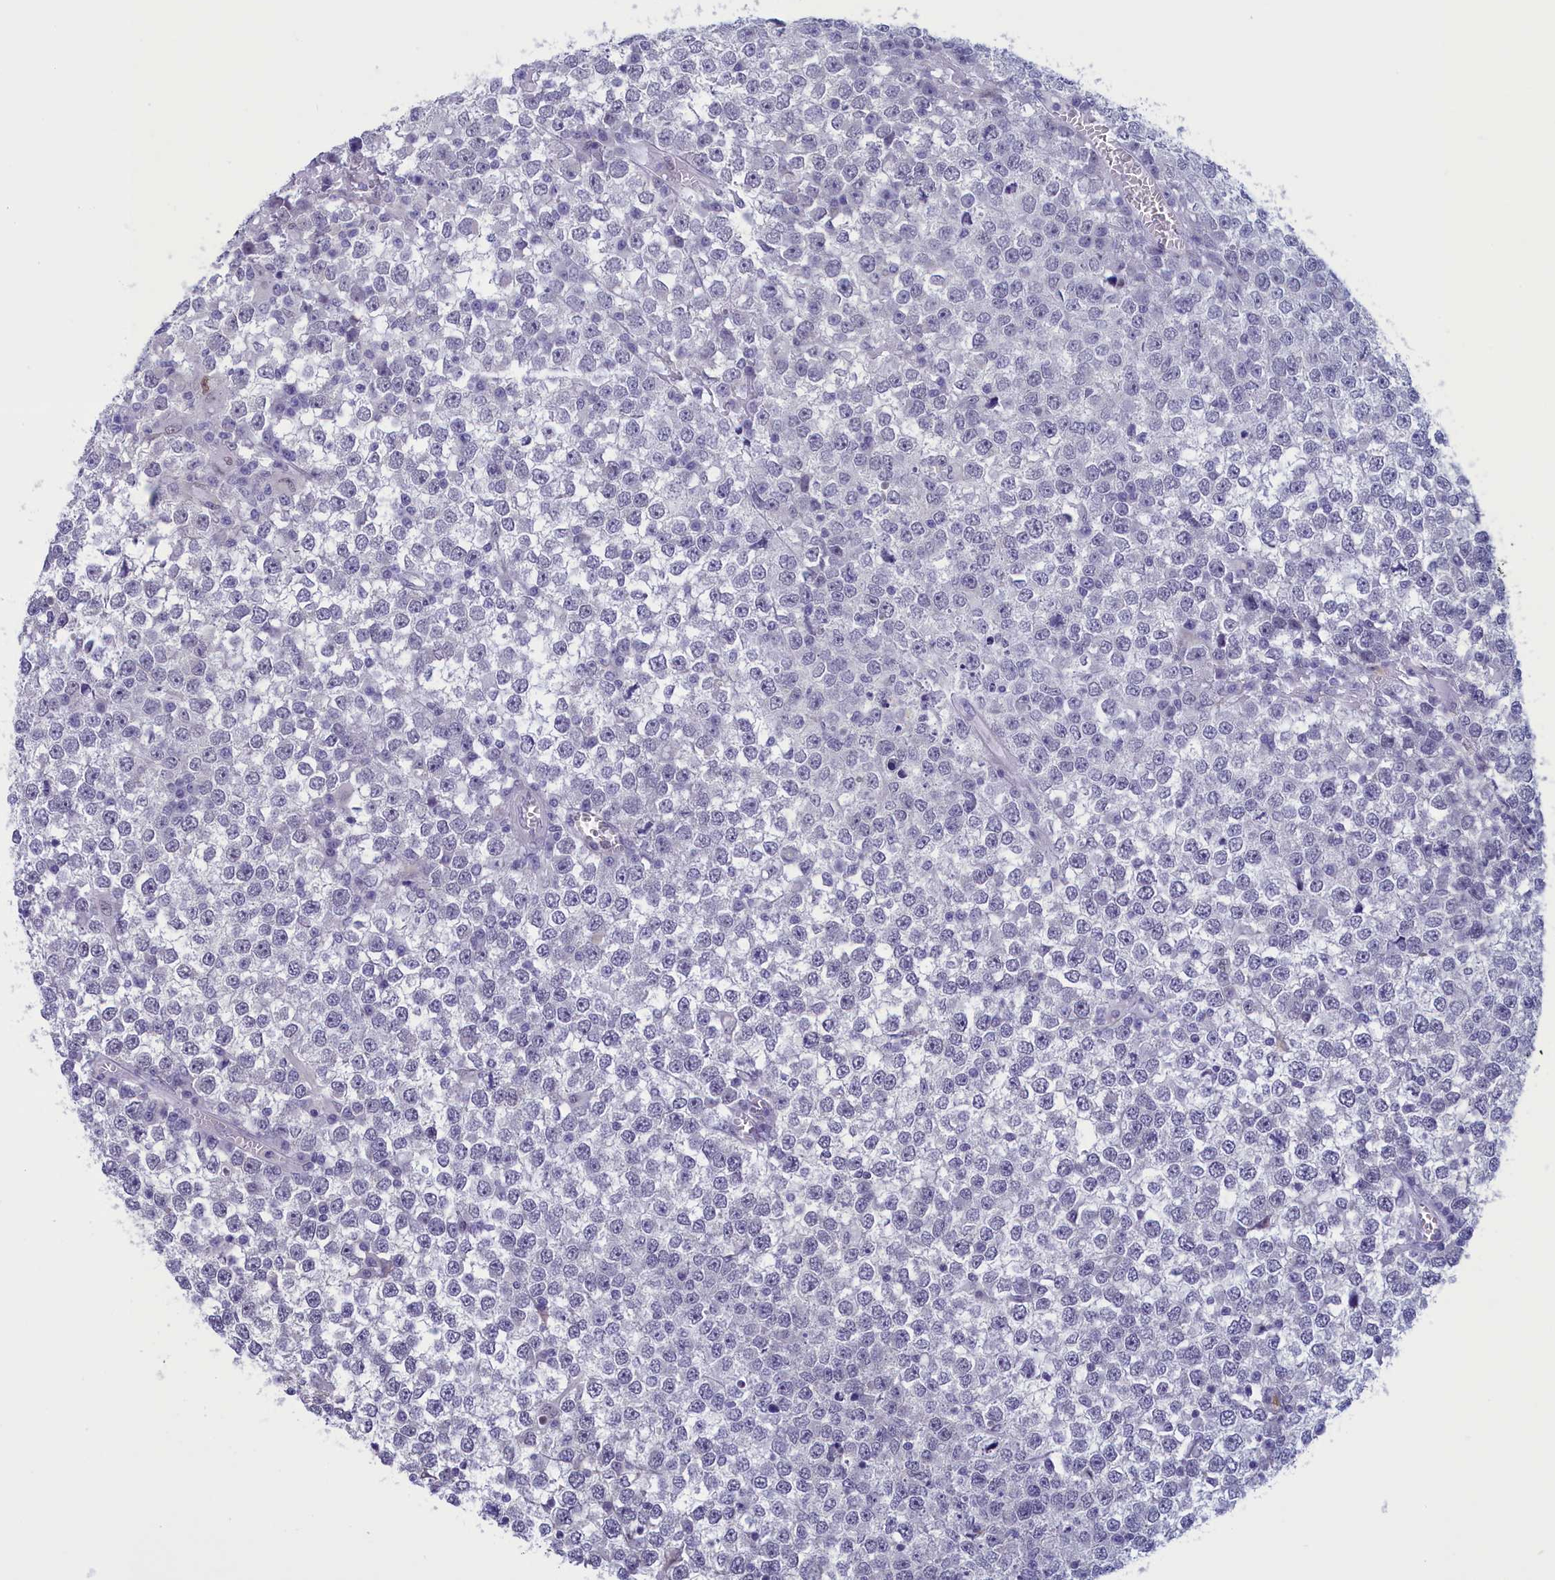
{"staining": {"intensity": "negative", "quantity": "none", "location": "none"}, "tissue": "testis cancer", "cell_type": "Tumor cells", "image_type": "cancer", "snomed": [{"axis": "morphology", "description": "Seminoma, NOS"}, {"axis": "topography", "description": "Testis"}], "caption": "An immunohistochemistry (IHC) micrograph of seminoma (testis) is shown. There is no staining in tumor cells of seminoma (testis).", "gene": "ELOA2", "patient": {"sex": "male", "age": 65}}